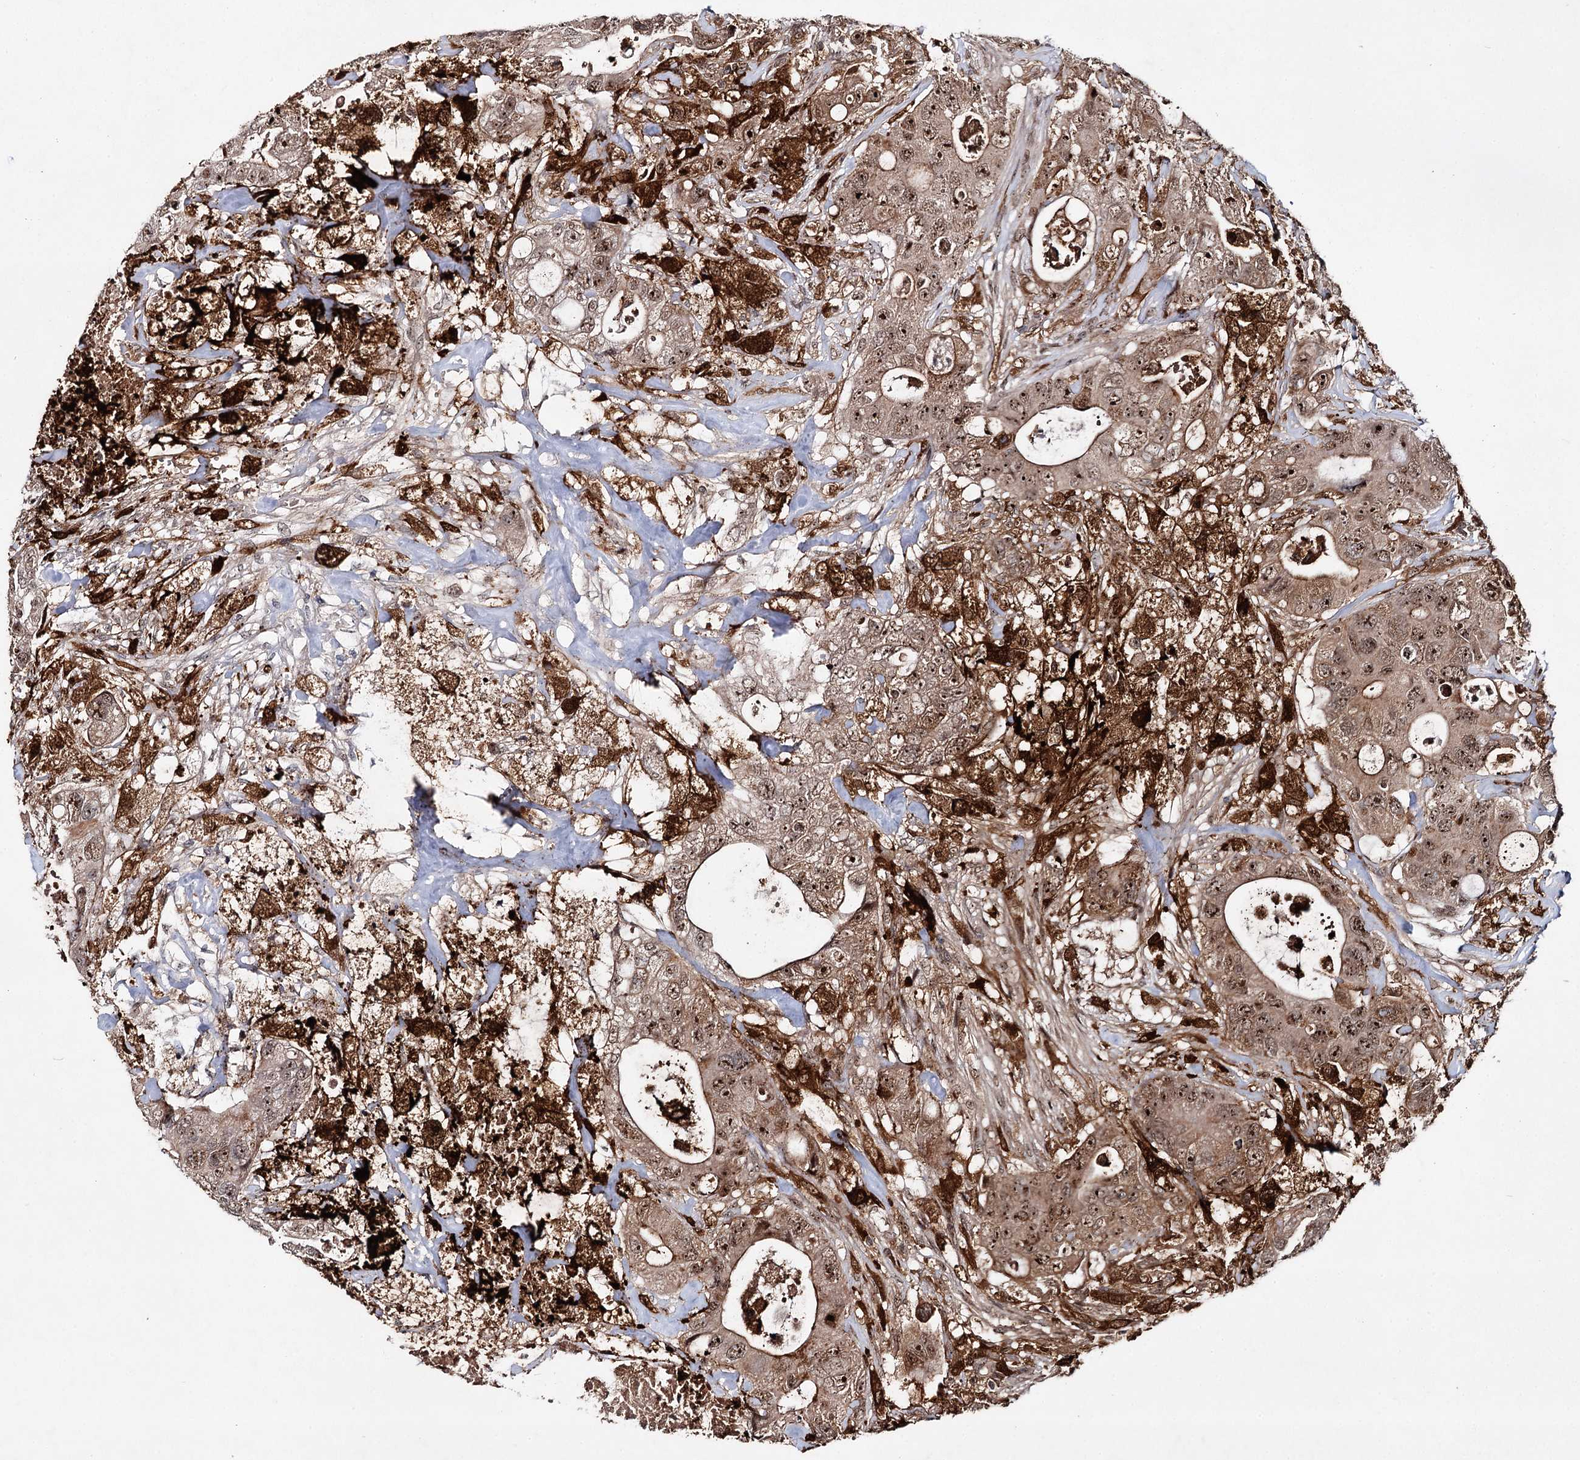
{"staining": {"intensity": "moderate", "quantity": ">75%", "location": "cytoplasmic/membranous,nuclear"}, "tissue": "colorectal cancer", "cell_type": "Tumor cells", "image_type": "cancer", "snomed": [{"axis": "morphology", "description": "Adenocarcinoma, NOS"}, {"axis": "topography", "description": "Colon"}], "caption": "Immunohistochemistry (IHC) of human colorectal cancer (adenocarcinoma) exhibits medium levels of moderate cytoplasmic/membranous and nuclear expression in approximately >75% of tumor cells.", "gene": "BUD13", "patient": {"sex": "female", "age": 46}}